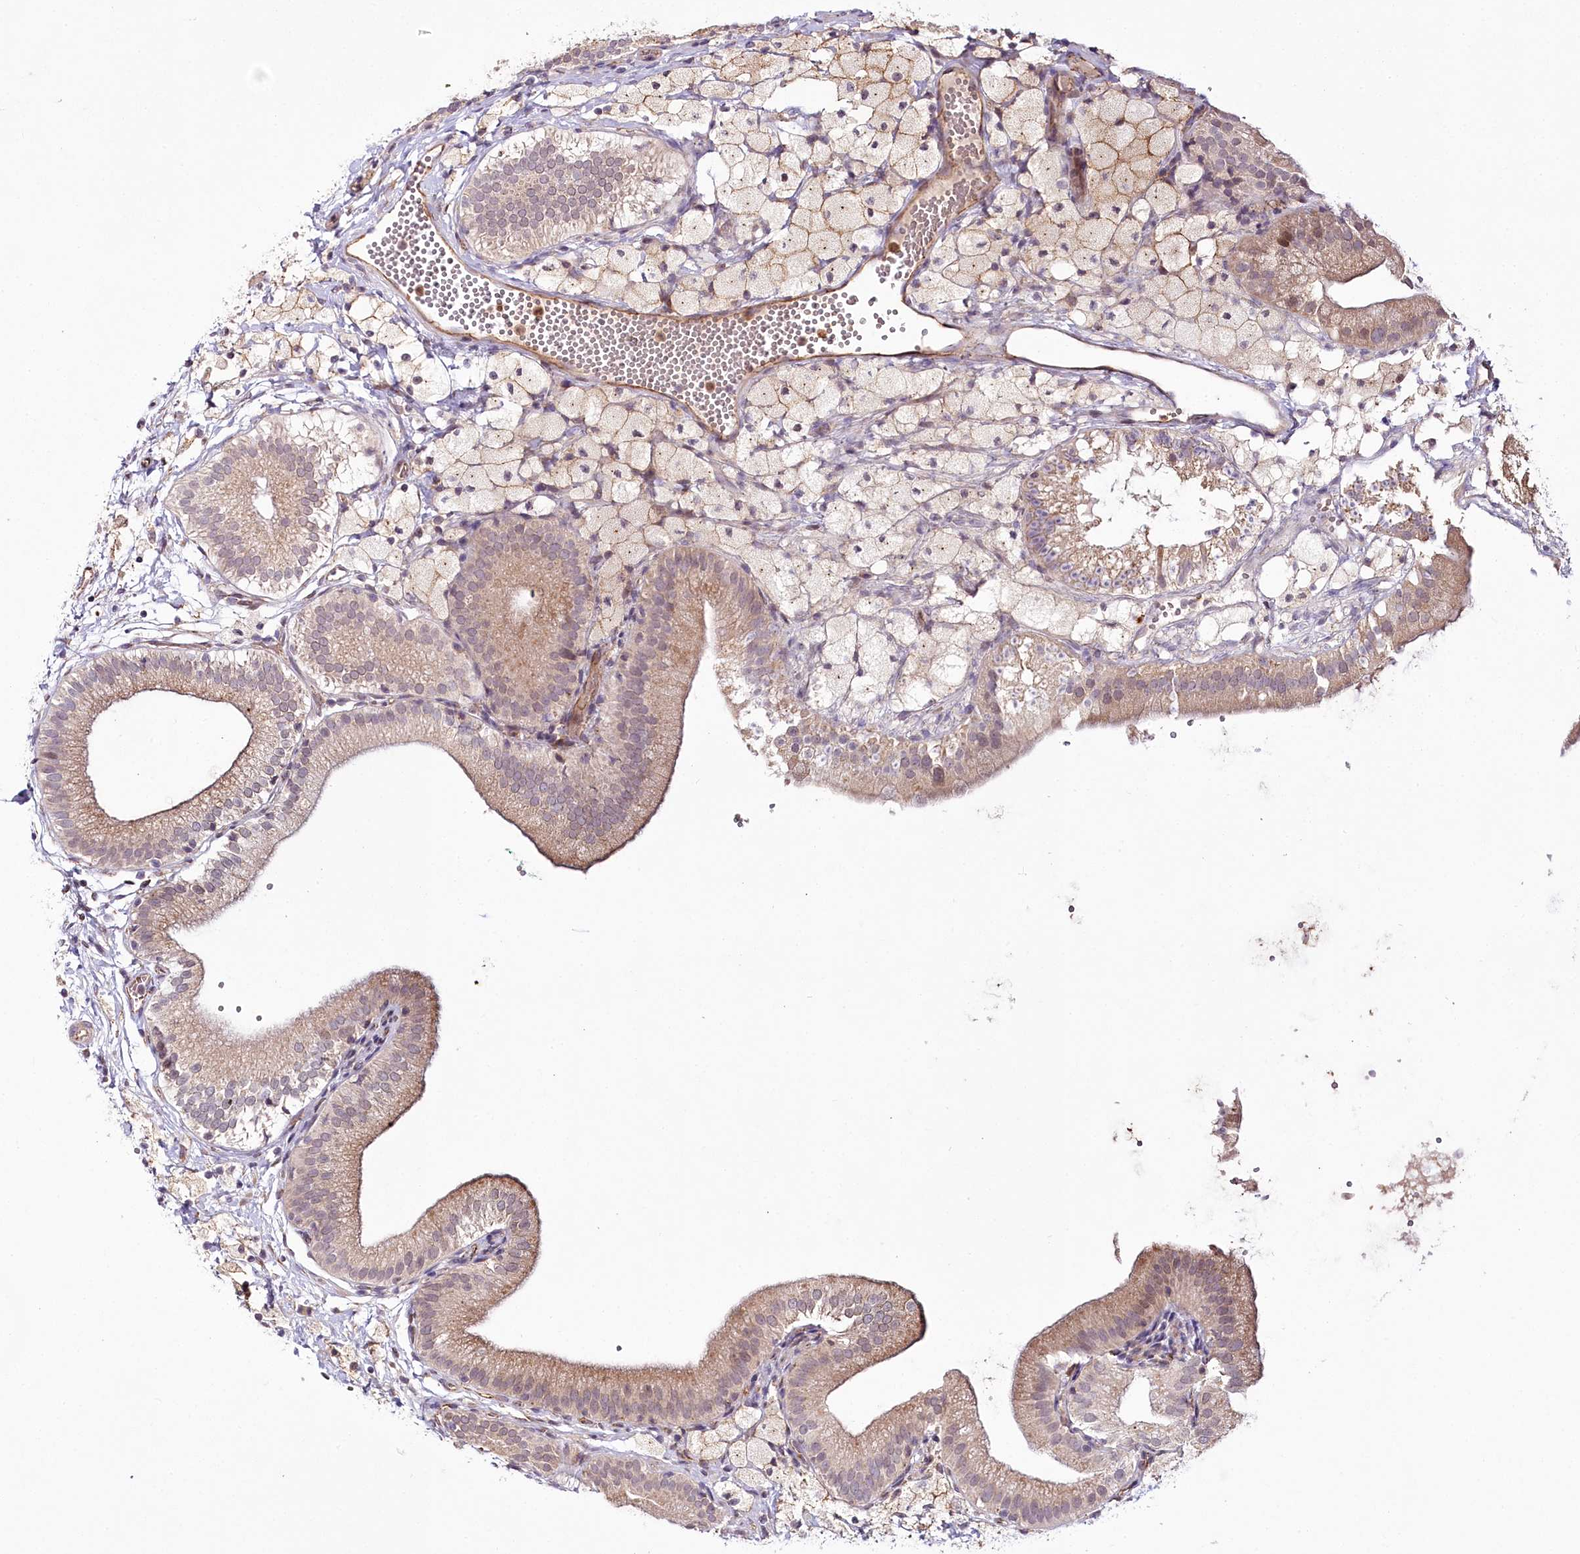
{"staining": {"intensity": "weak", "quantity": "25%-75%", "location": "cytoplasmic/membranous,nuclear"}, "tissue": "gallbladder", "cell_type": "Glandular cells", "image_type": "normal", "snomed": [{"axis": "morphology", "description": "Normal tissue, NOS"}, {"axis": "topography", "description": "Gallbladder"}], "caption": "Benign gallbladder shows weak cytoplasmic/membranous,nuclear staining in about 25%-75% of glandular cells.", "gene": "ALKBH8", "patient": {"sex": "male", "age": 55}}